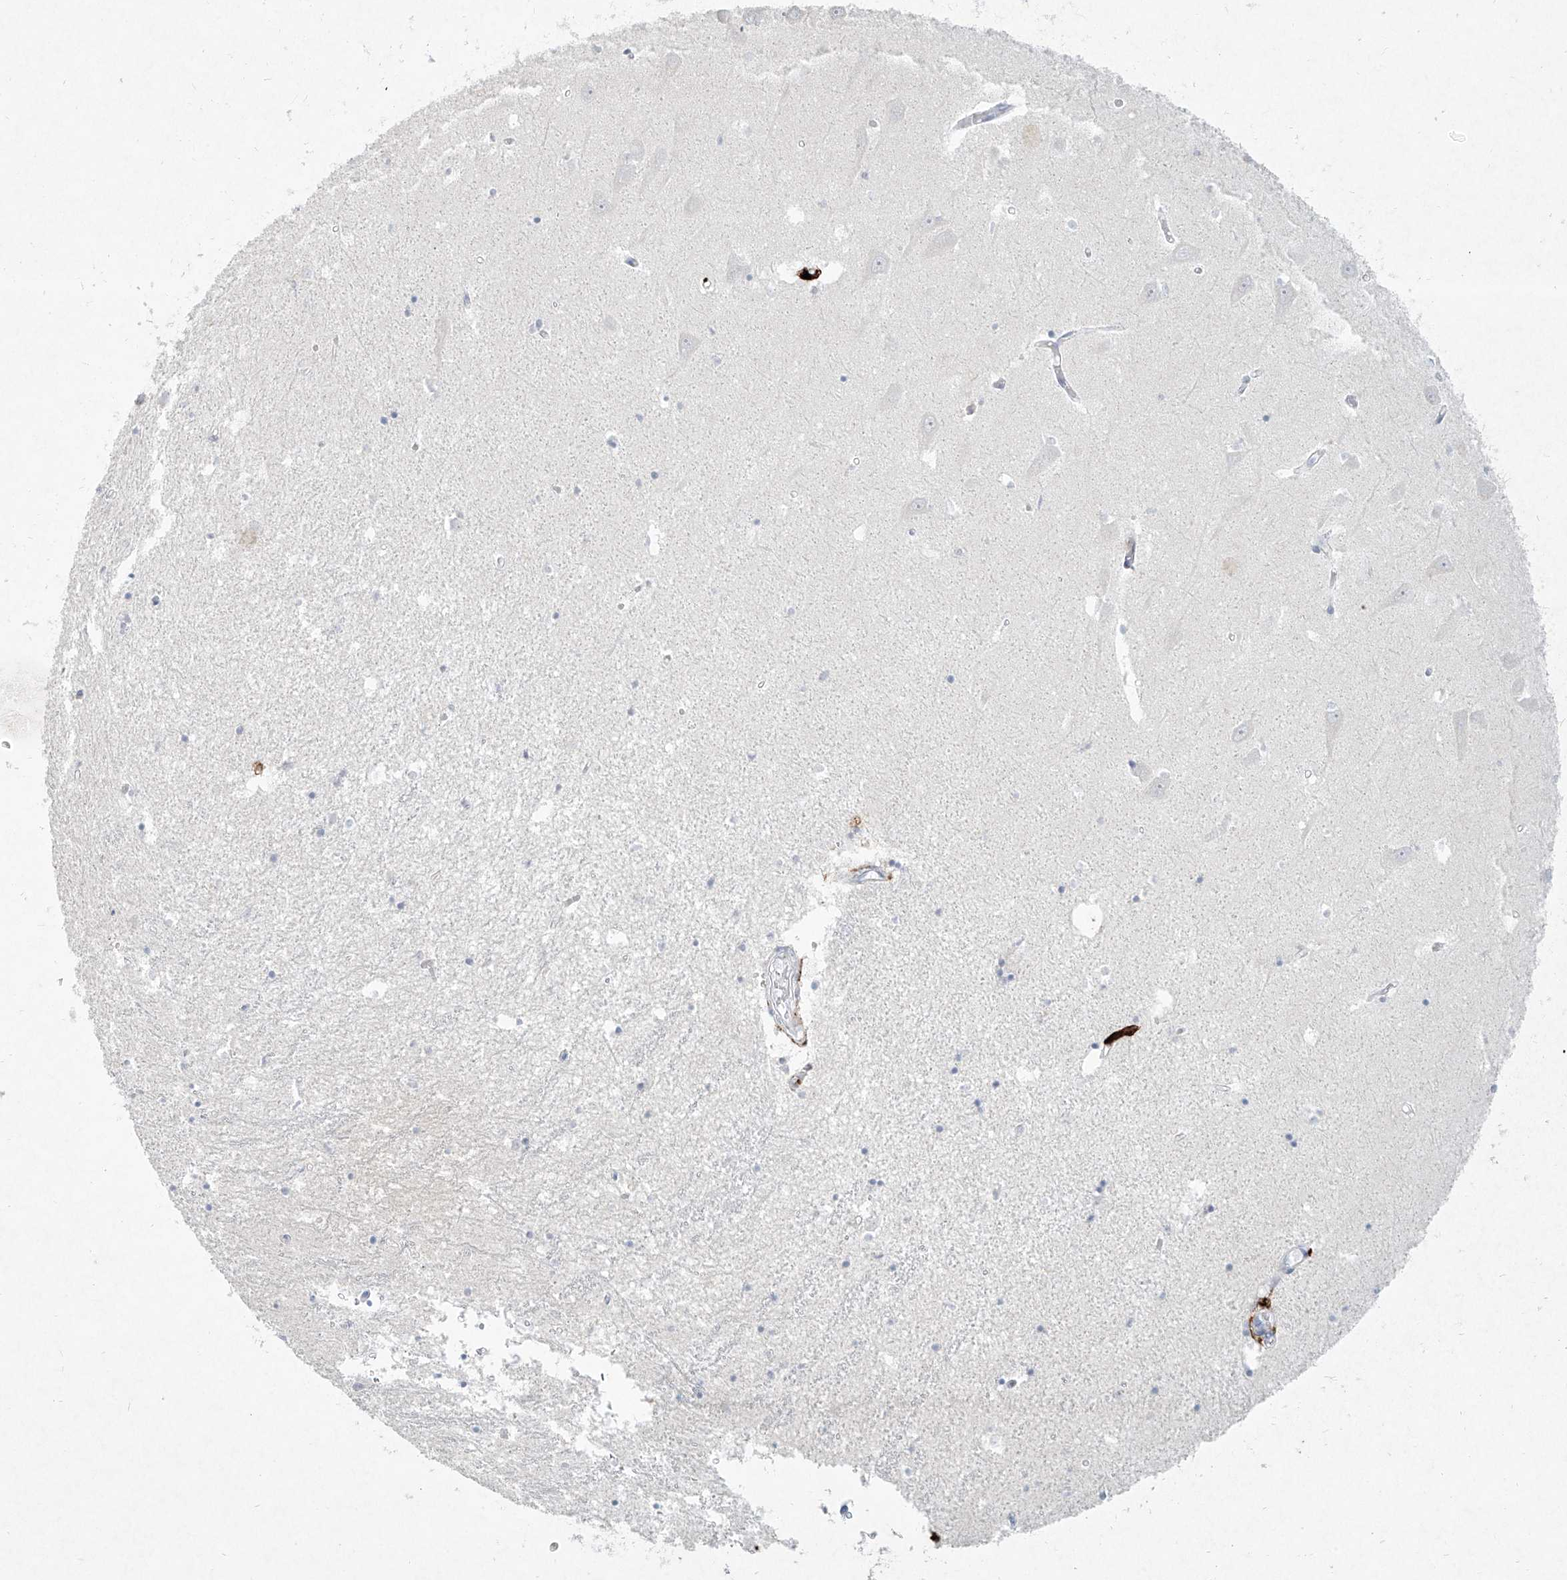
{"staining": {"intensity": "negative", "quantity": "none", "location": "none"}, "tissue": "hippocampus", "cell_type": "Glial cells", "image_type": "normal", "snomed": [{"axis": "morphology", "description": "Normal tissue, NOS"}, {"axis": "topography", "description": "Hippocampus"}], "caption": "This is an immunohistochemistry (IHC) photomicrograph of normal human hippocampus. There is no positivity in glial cells.", "gene": "CD209", "patient": {"sex": "male", "age": 70}}